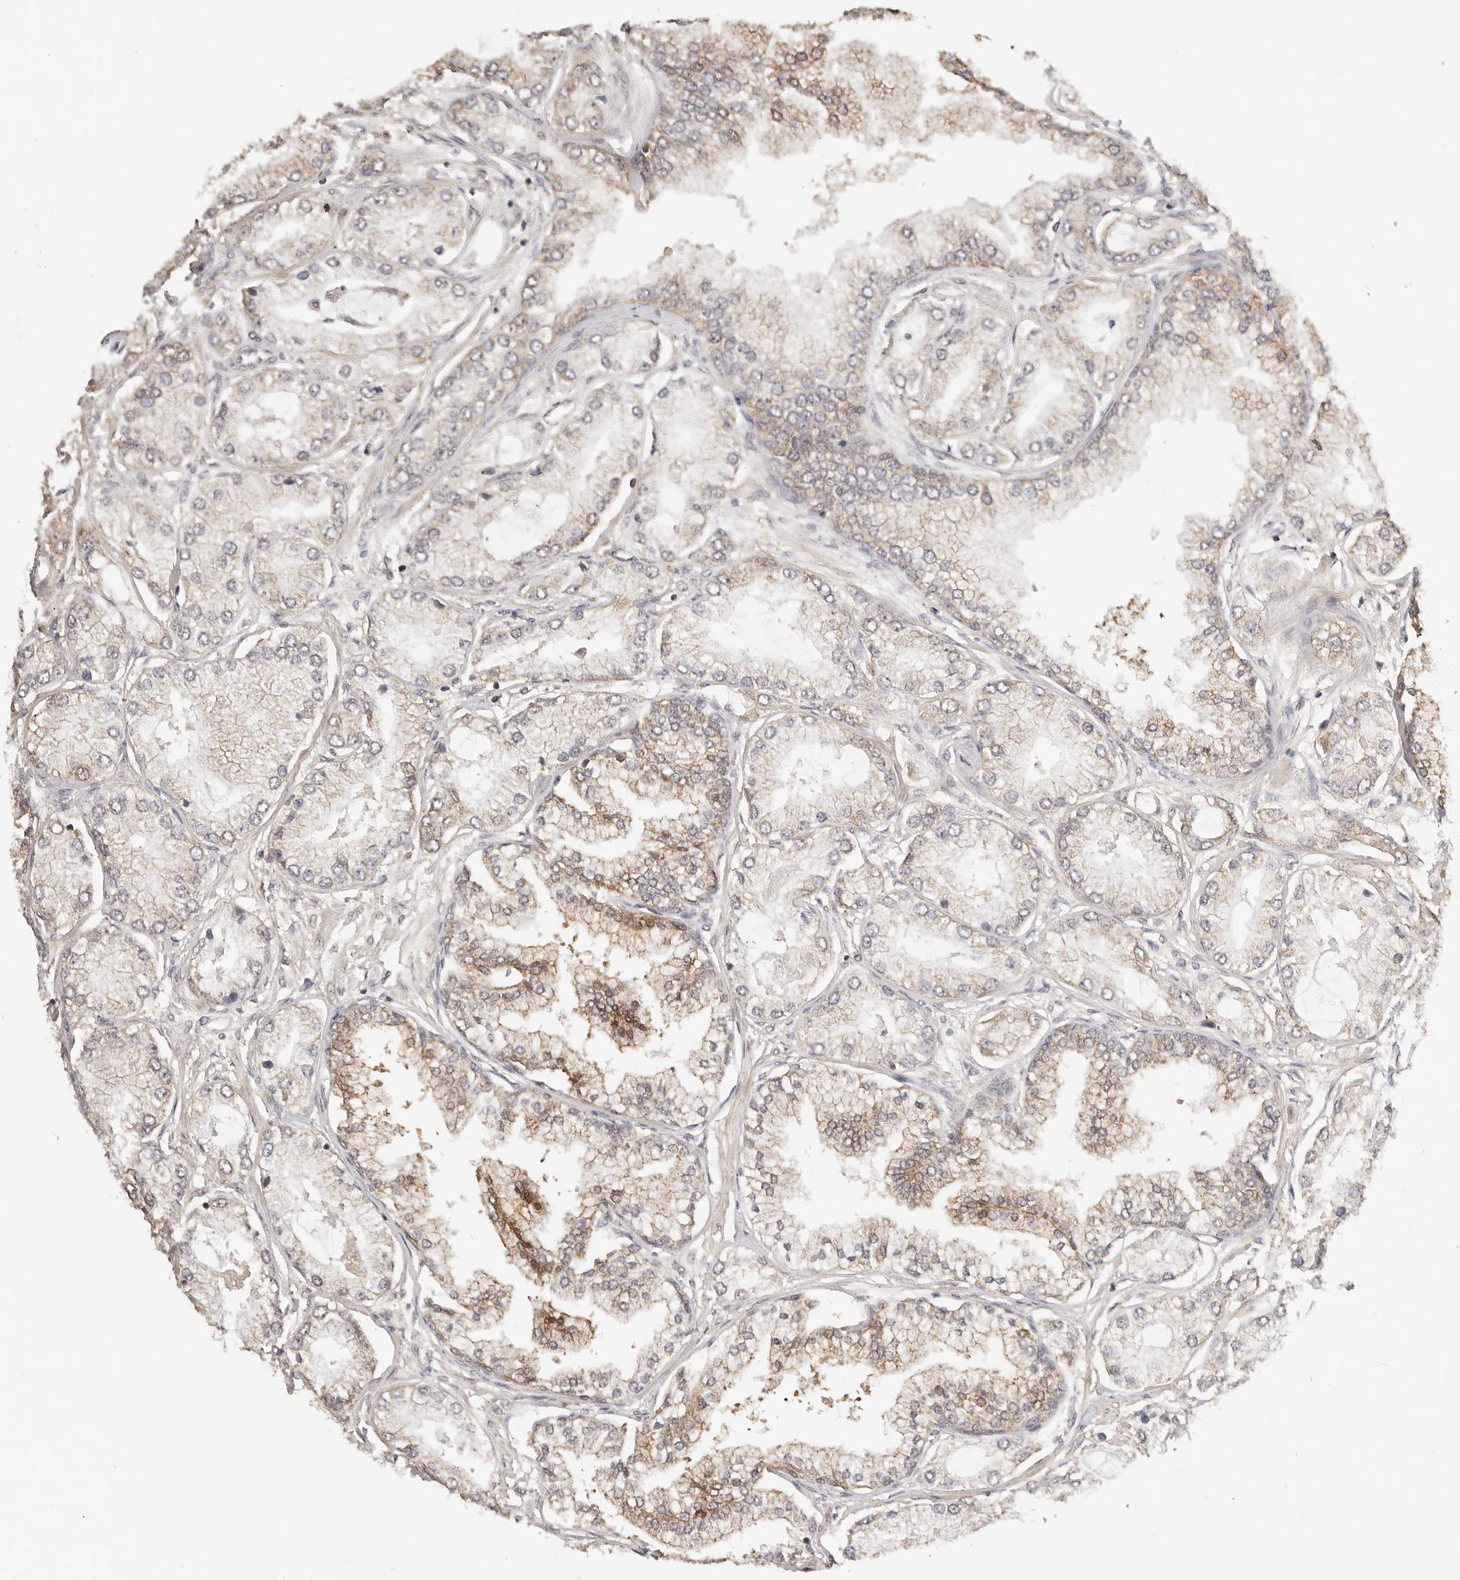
{"staining": {"intensity": "weak", "quantity": "25%-75%", "location": "cytoplasmic/membranous"}, "tissue": "prostate cancer", "cell_type": "Tumor cells", "image_type": "cancer", "snomed": [{"axis": "morphology", "description": "Adenocarcinoma, Low grade"}, {"axis": "topography", "description": "Prostate"}], "caption": "A low amount of weak cytoplasmic/membranous expression is seen in about 25%-75% of tumor cells in prostate cancer (adenocarcinoma (low-grade)) tissue.", "gene": "AFDN", "patient": {"sex": "male", "age": 62}}